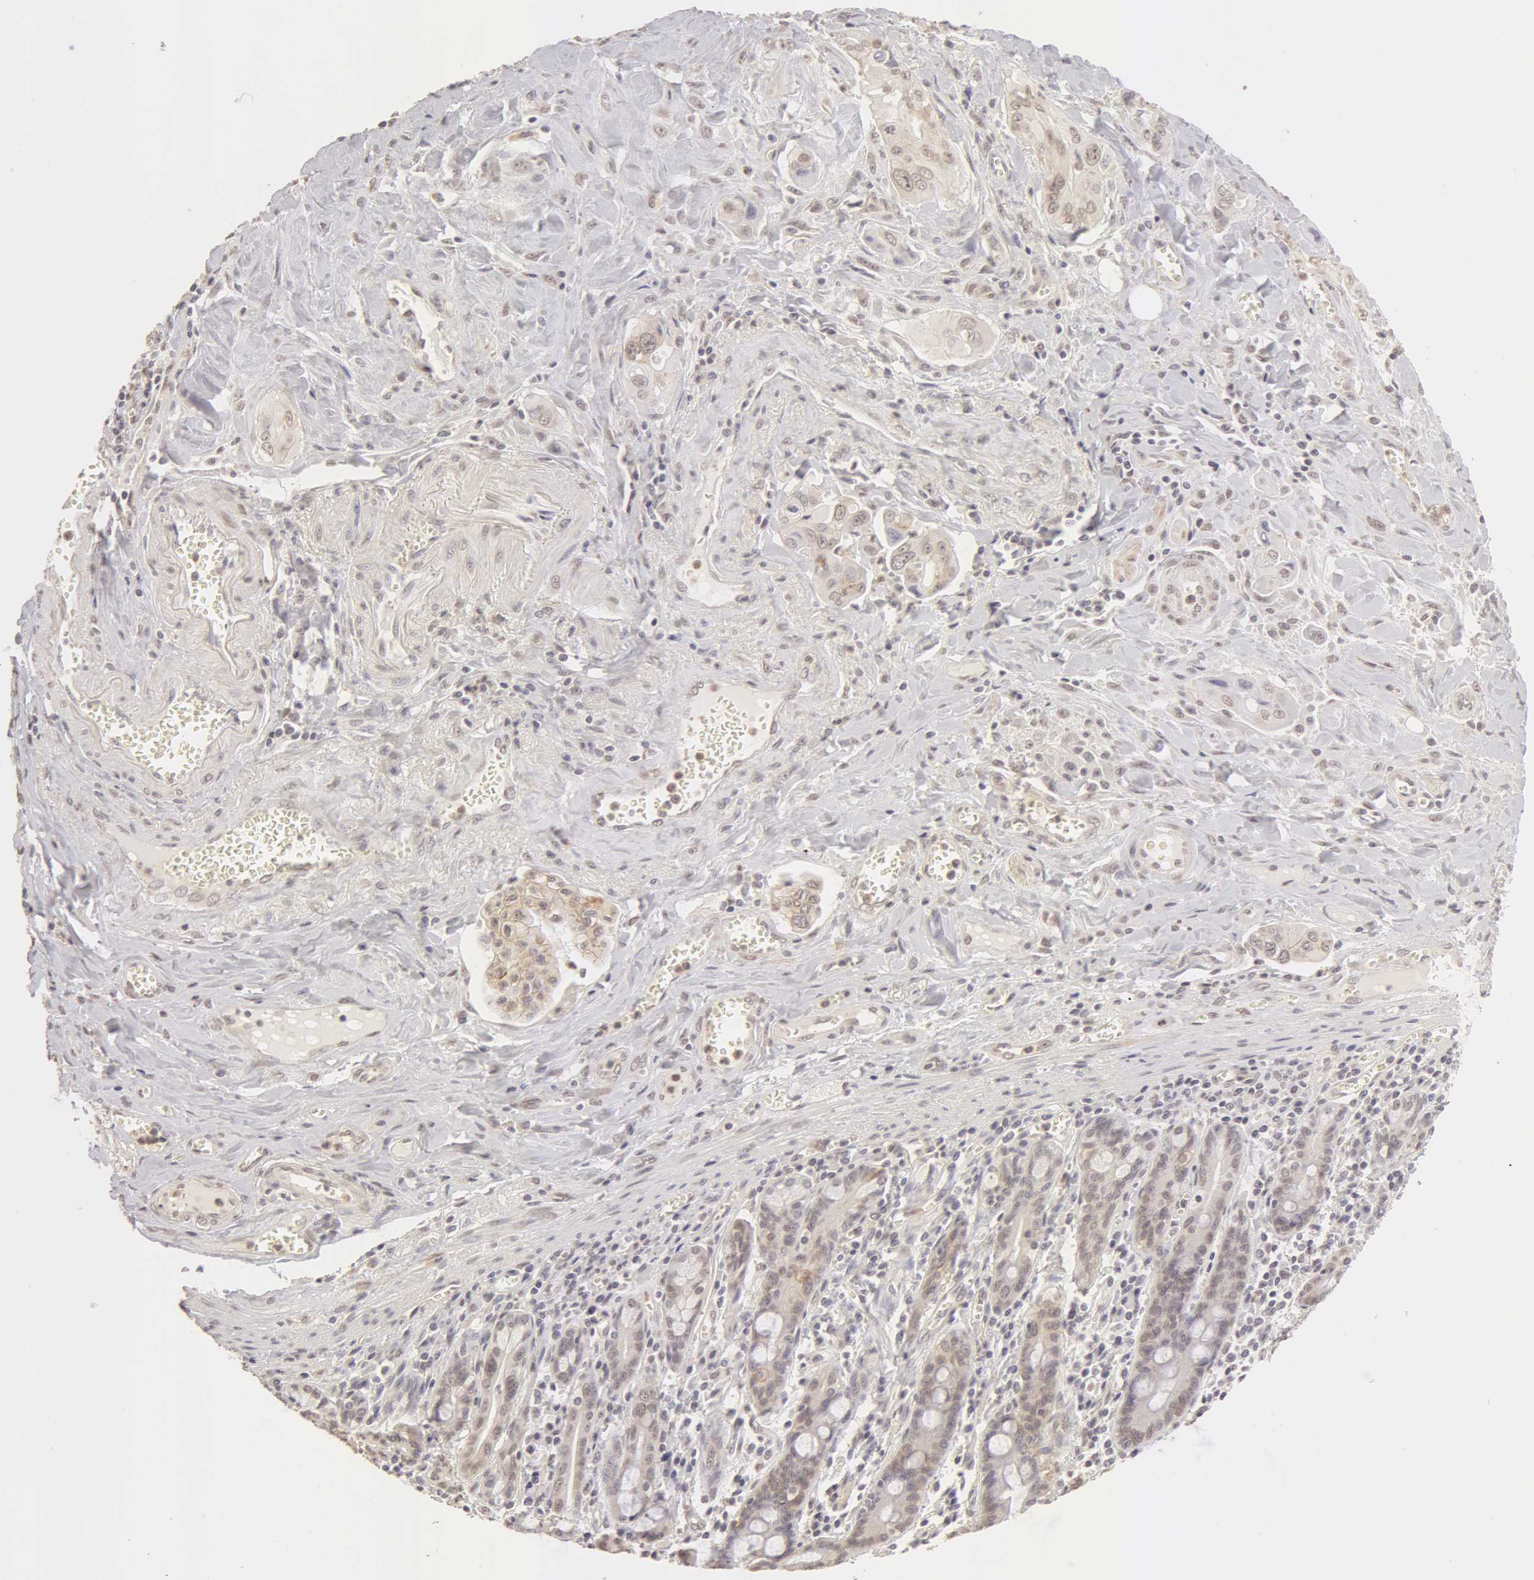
{"staining": {"intensity": "weak", "quantity": "25%-75%", "location": "cytoplasmic/membranous"}, "tissue": "pancreatic cancer", "cell_type": "Tumor cells", "image_type": "cancer", "snomed": [{"axis": "morphology", "description": "Adenocarcinoma, NOS"}, {"axis": "topography", "description": "Pancreas"}], "caption": "A low amount of weak cytoplasmic/membranous expression is present in about 25%-75% of tumor cells in pancreatic adenocarcinoma tissue.", "gene": "ADAM10", "patient": {"sex": "male", "age": 77}}